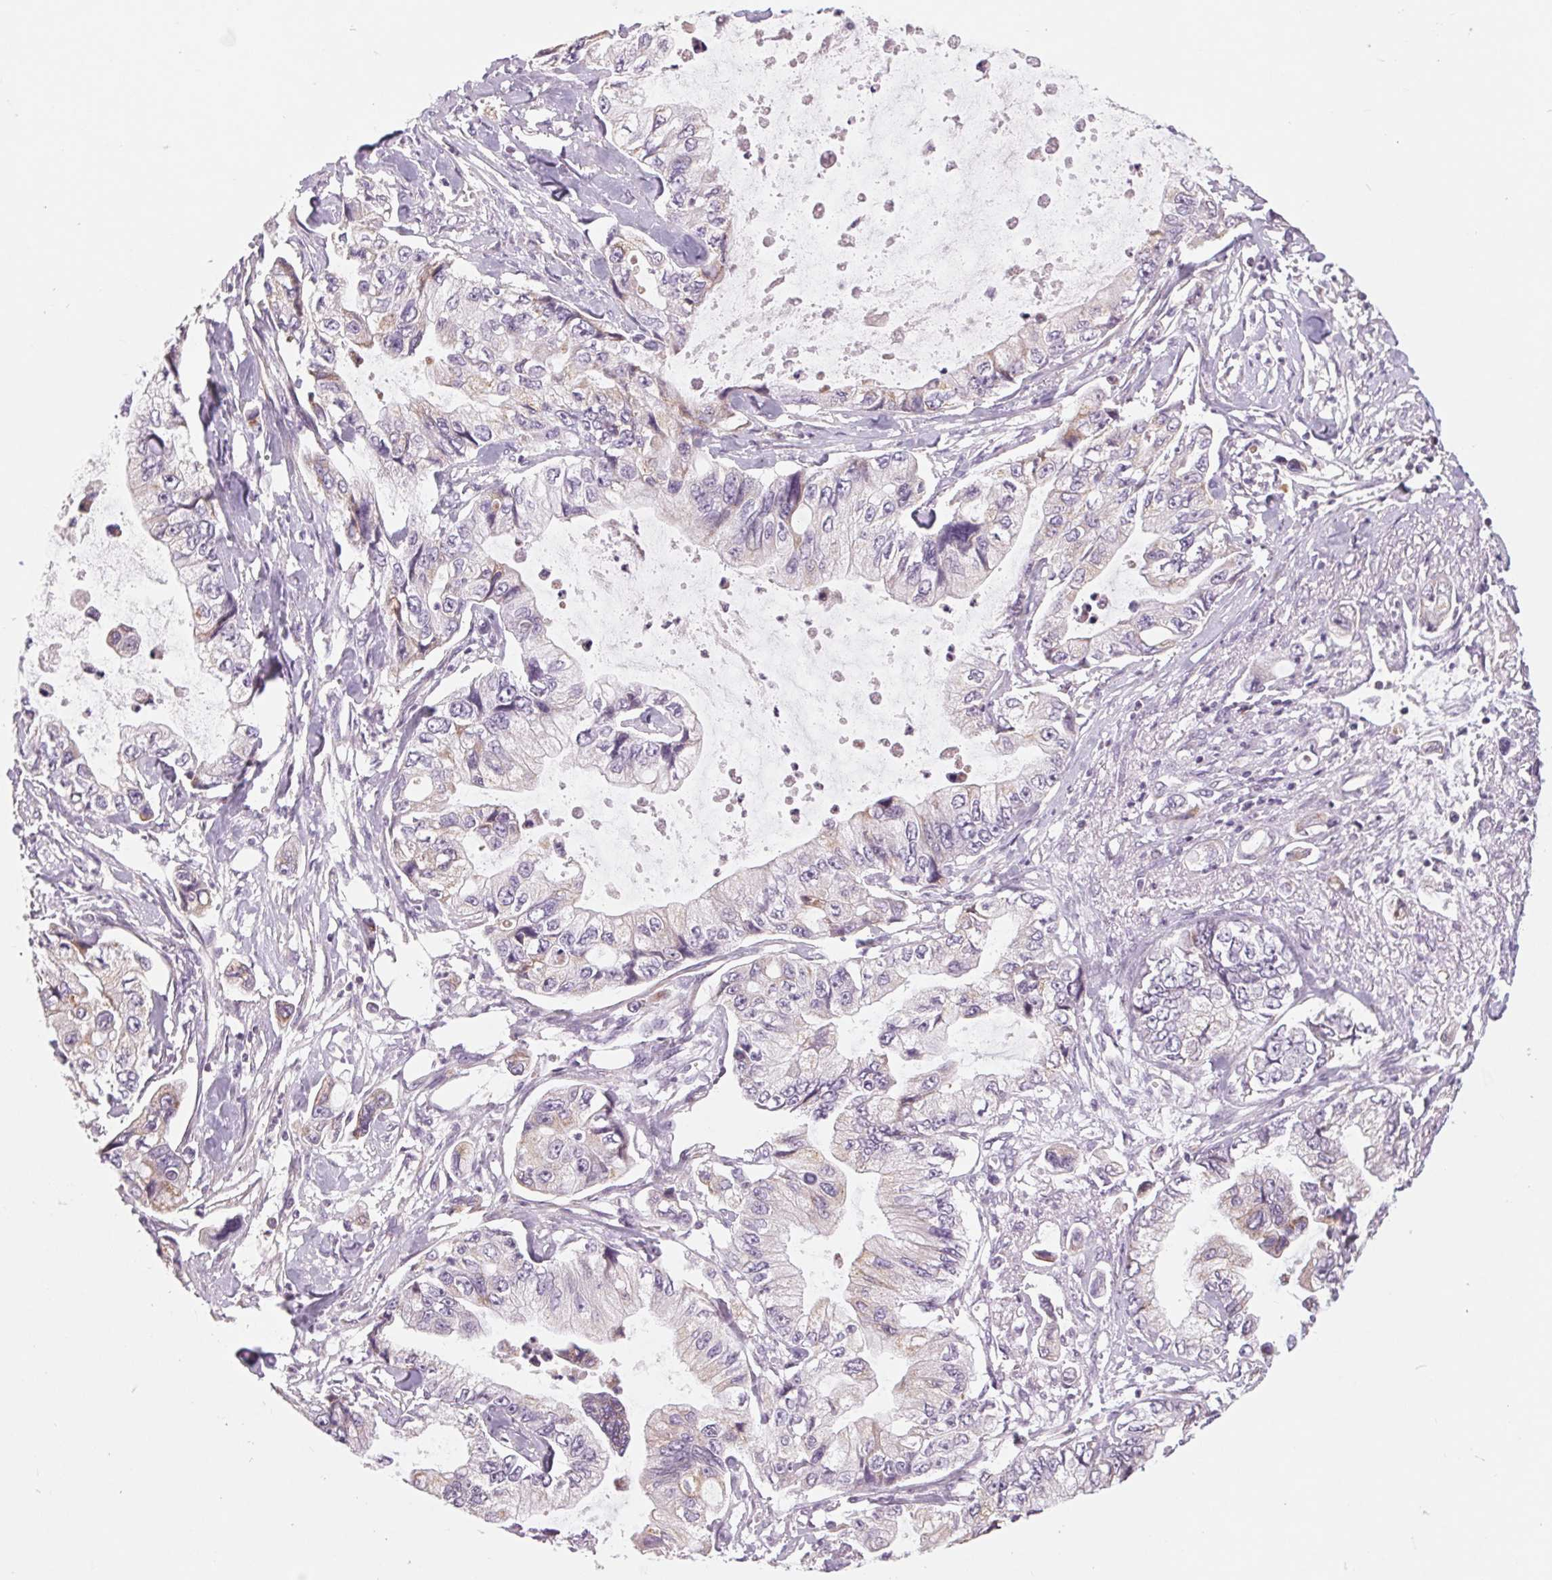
{"staining": {"intensity": "weak", "quantity": "25%-75%", "location": "cytoplasmic/membranous"}, "tissue": "stomach cancer", "cell_type": "Tumor cells", "image_type": "cancer", "snomed": [{"axis": "morphology", "description": "Adenocarcinoma, NOS"}, {"axis": "topography", "description": "Pancreas"}, {"axis": "topography", "description": "Stomach, upper"}, {"axis": "topography", "description": "Stomach"}], "caption": "The photomicrograph reveals a brown stain indicating the presence of a protein in the cytoplasmic/membranous of tumor cells in stomach cancer.", "gene": "COX6A1", "patient": {"sex": "male", "age": 77}}